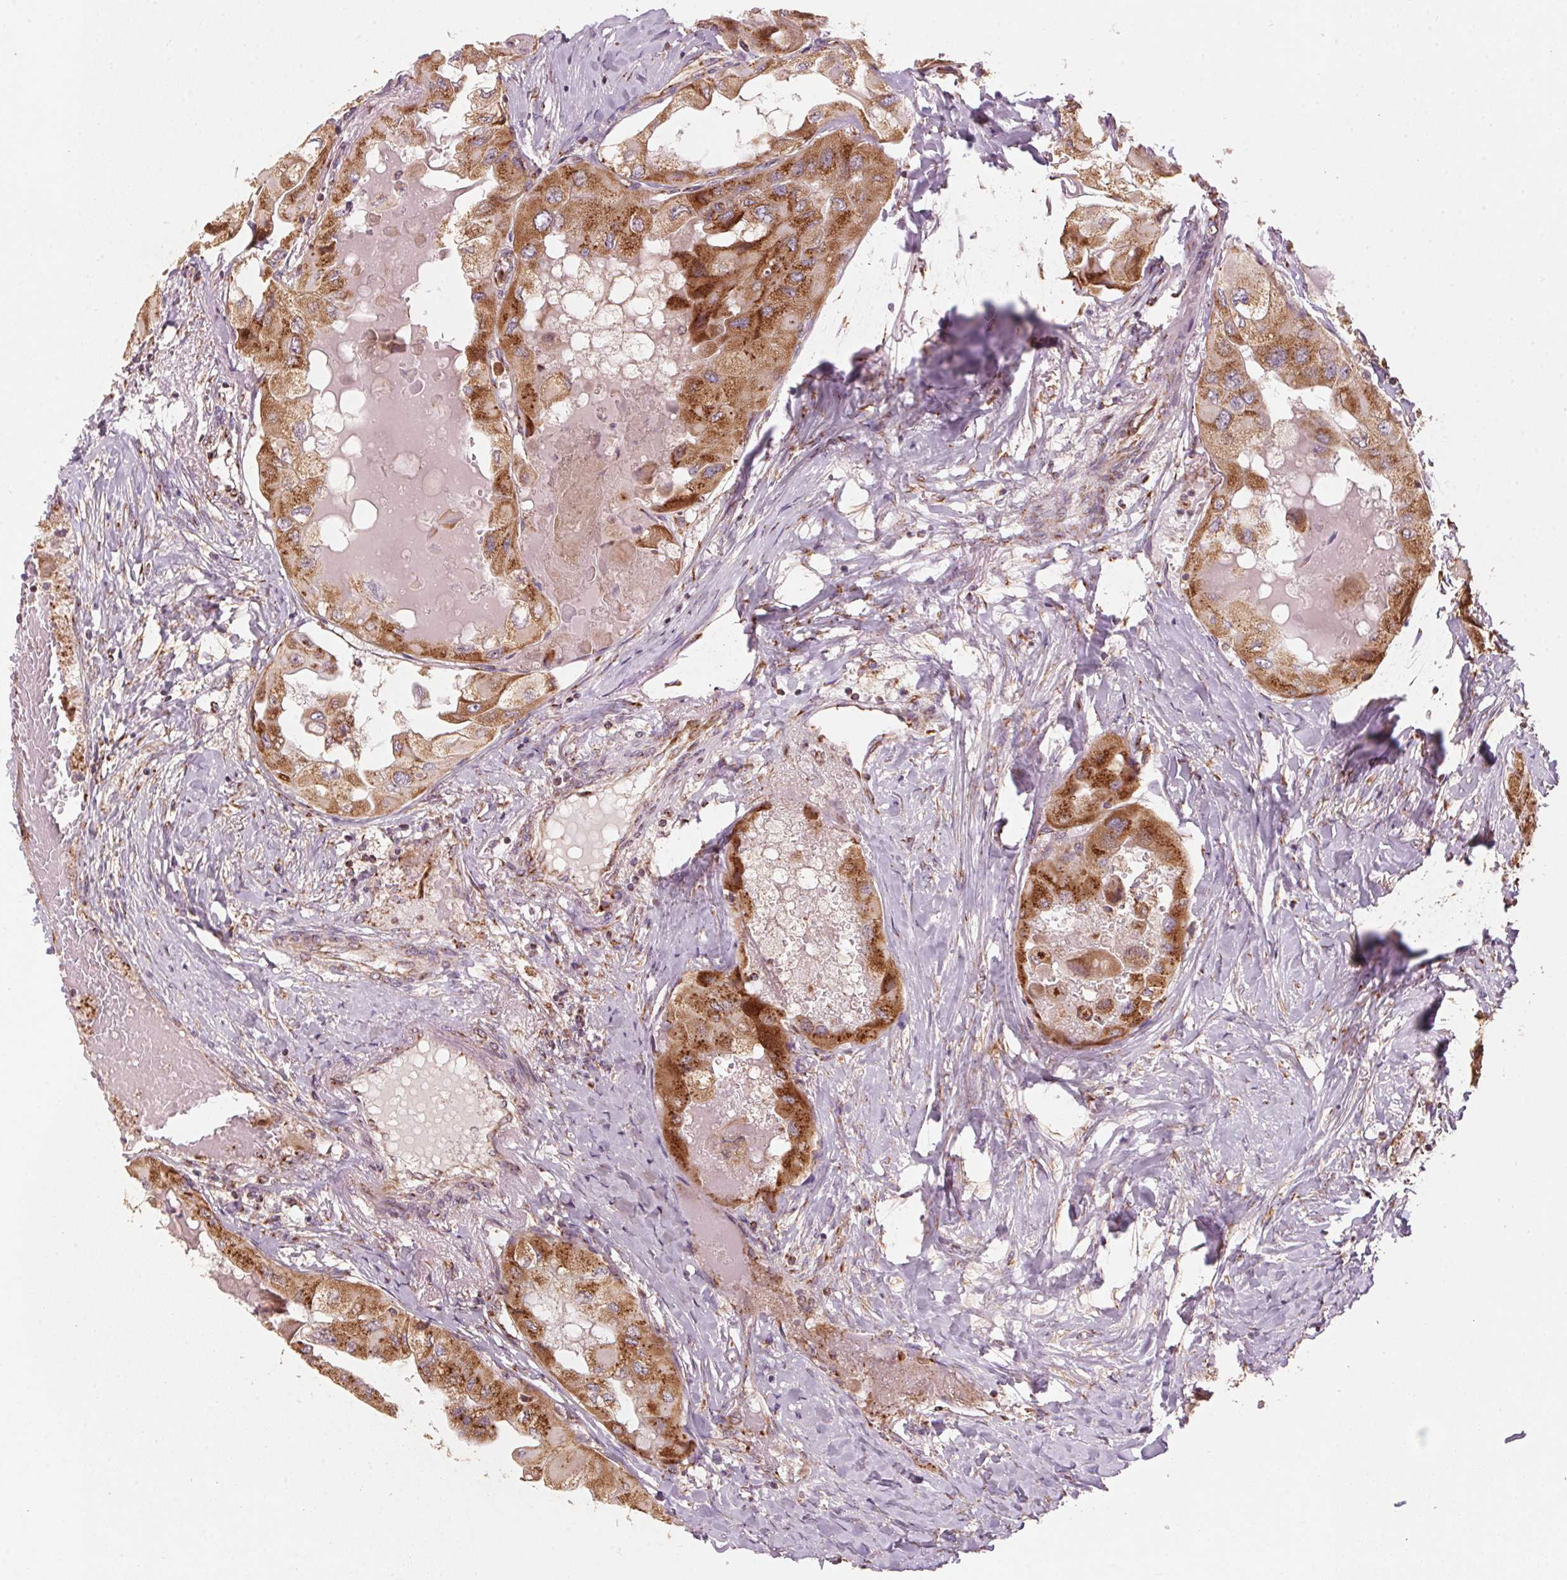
{"staining": {"intensity": "moderate", "quantity": ">75%", "location": "cytoplasmic/membranous"}, "tissue": "thyroid cancer", "cell_type": "Tumor cells", "image_type": "cancer", "snomed": [{"axis": "morphology", "description": "Normal tissue, NOS"}, {"axis": "morphology", "description": "Papillary adenocarcinoma, NOS"}, {"axis": "topography", "description": "Thyroid gland"}], "caption": "Tumor cells exhibit medium levels of moderate cytoplasmic/membranous expression in approximately >75% of cells in thyroid cancer.", "gene": "TOMM70", "patient": {"sex": "female", "age": 59}}